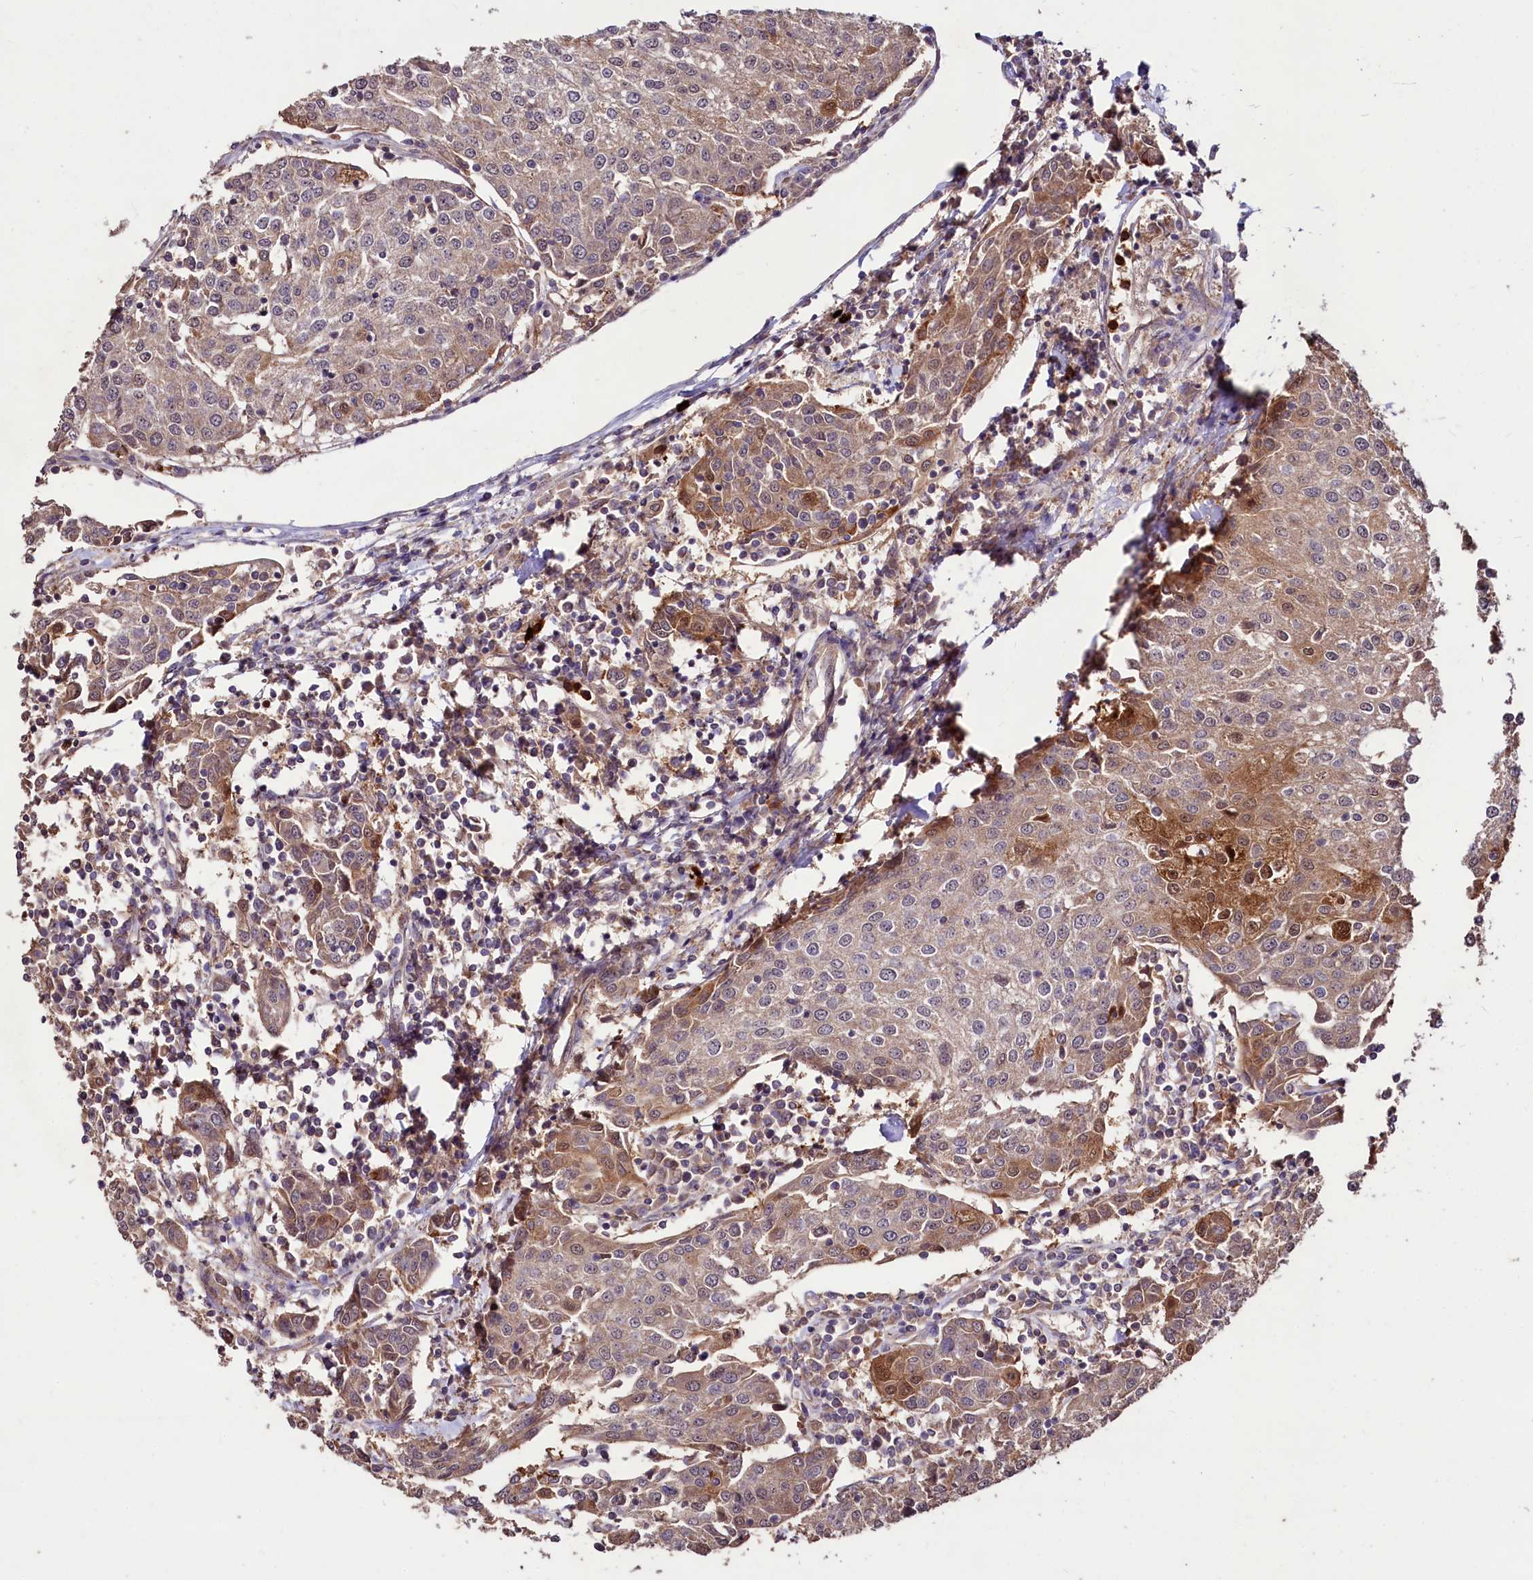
{"staining": {"intensity": "moderate", "quantity": "<25%", "location": "cytoplasmic/membranous"}, "tissue": "urothelial cancer", "cell_type": "Tumor cells", "image_type": "cancer", "snomed": [{"axis": "morphology", "description": "Urothelial carcinoma, High grade"}, {"axis": "topography", "description": "Urinary bladder"}], "caption": "Immunohistochemical staining of human urothelial cancer reveals low levels of moderate cytoplasmic/membranous protein expression in approximately <25% of tumor cells.", "gene": "KLRB1", "patient": {"sex": "female", "age": 85}}